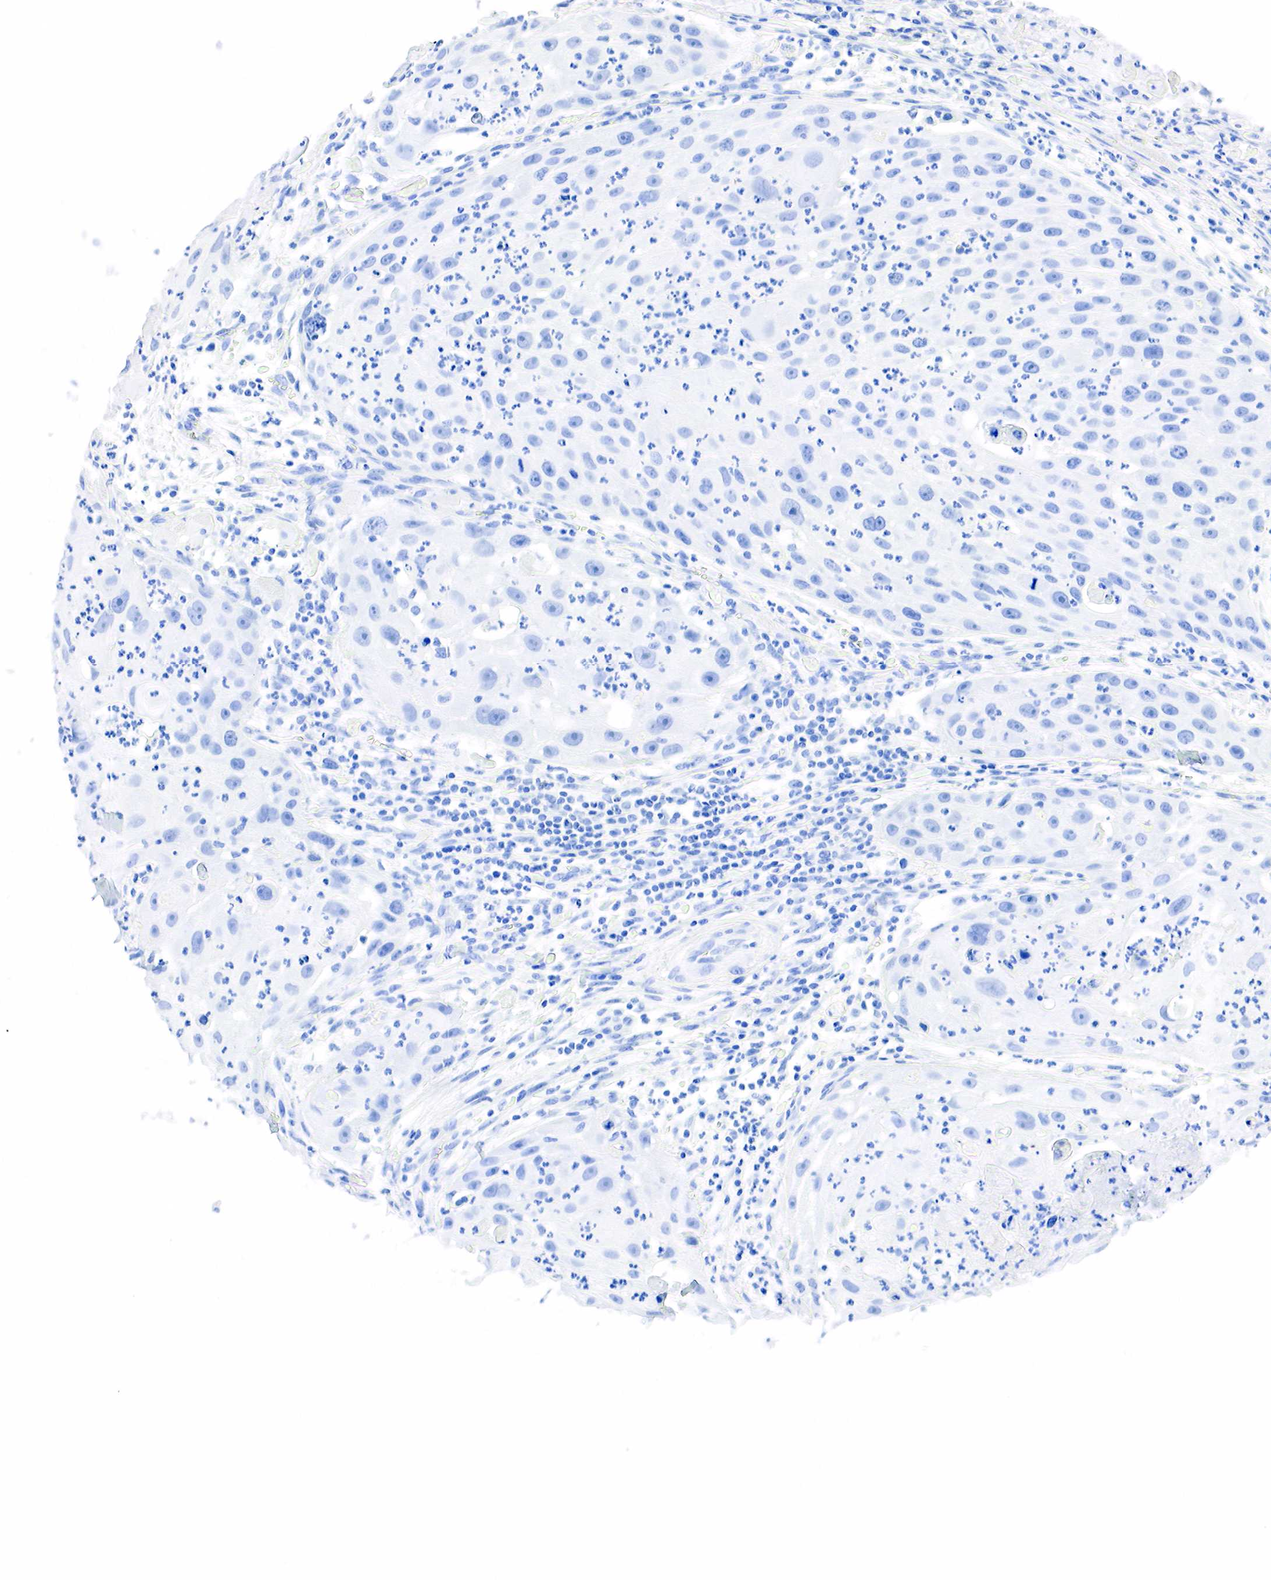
{"staining": {"intensity": "negative", "quantity": "none", "location": "none"}, "tissue": "head and neck cancer", "cell_type": "Tumor cells", "image_type": "cancer", "snomed": [{"axis": "morphology", "description": "Squamous cell carcinoma, NOS"}, {"axis": "topography", "description": "Head-Neck"}], "caption": "There is no significant staining in tumor cells of head and neck cancer (squamous cell carcinoma).", "gene": "PTH", "patient": {"sex": "male", "age": 64}}